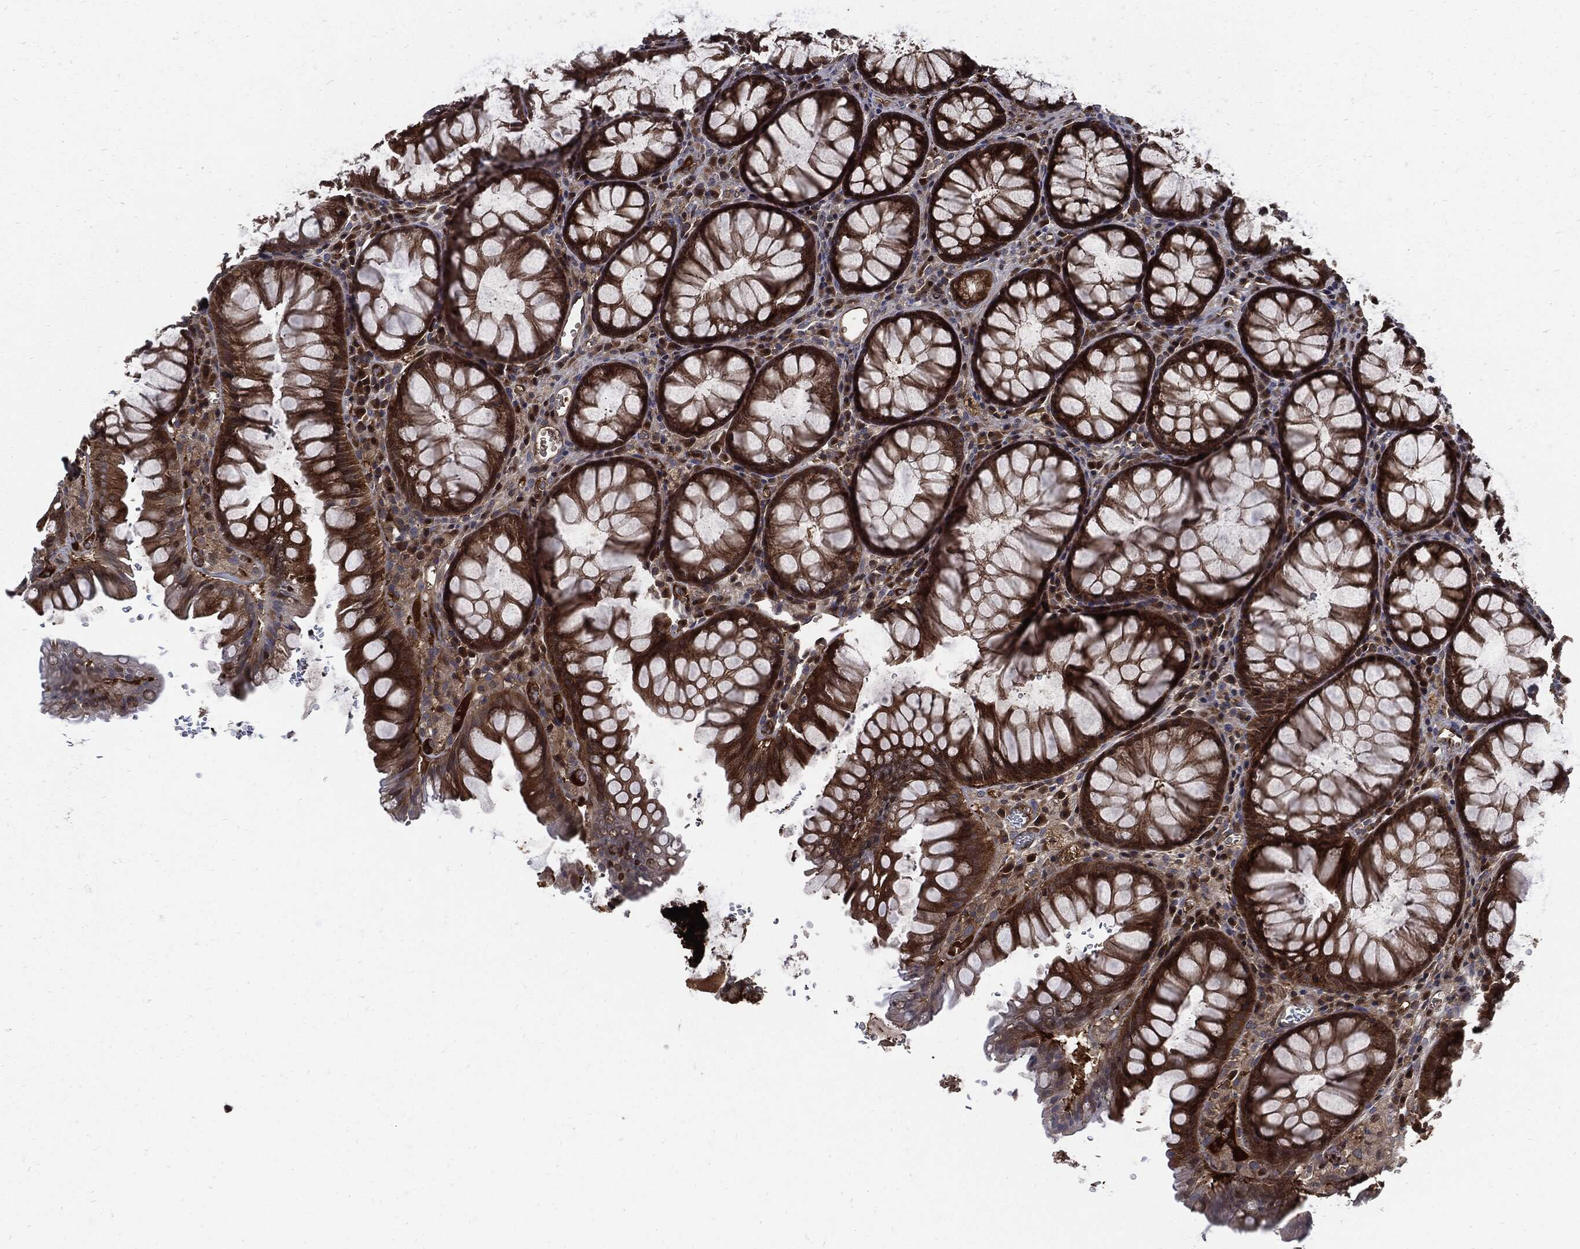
{"staining": {"intensity": "strong", "quantity": ">75%", "location": "cytoplasmic/membranous"}, "tissue": "rectum", "cell_type": "Glandular cells", "image_type": "normal", "snomed": [{"axis": "morphology", "description": "Normal tissue, NOS"}, {"axis": "topography", "description": "Rectum"}], "caption": "The photomicrograph reveals staining of benign rectum, revealing strong cytoplasmic/membranous protein expression (brown color) within glandular cells.", "gene": "CLU", "patient": {"sex": "female", "age": 68}}